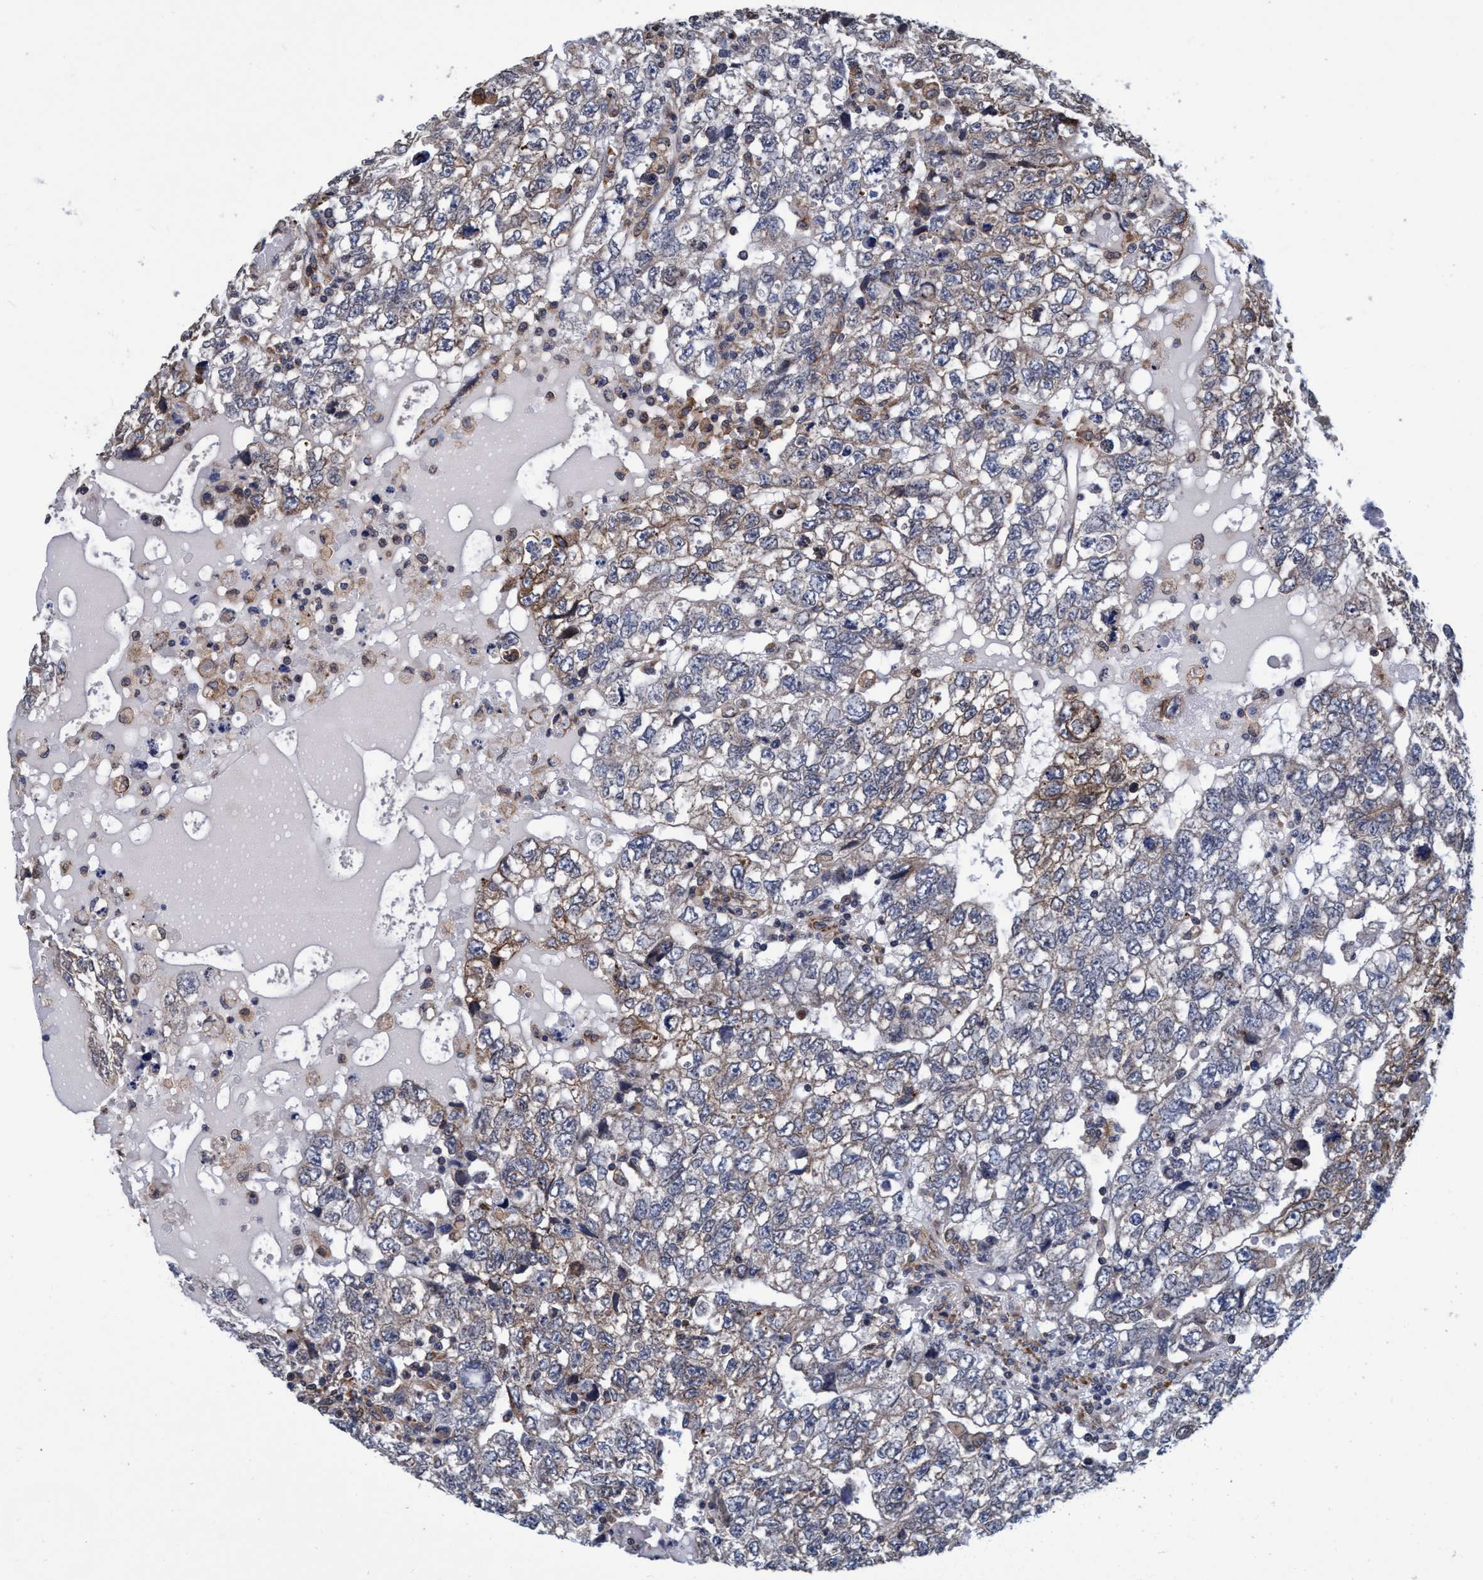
{"staining": {"intensity": "weak", "quantity": "25%-75%", "location": "cytoplasmic/membranous"}, "tissue": "testis cancer", "cell_type": "Tumor cells", "image_type": "cancer", "snomed": [{"axis": "morphology", "description": "Carcinoma, Embryonal, NOS"}, {"axis": "topography", "description": "Testis"}], "caption": "A photomicrograph showing weak cytoplasmic/membranous expression in approximately 25%-75% of tumor cells in embryonal carcinoma (testis), as visualized by brown immunohistochemical staining.", "gene": "CALCOCO2", "patient": {"sex": "male", "age": 36}}